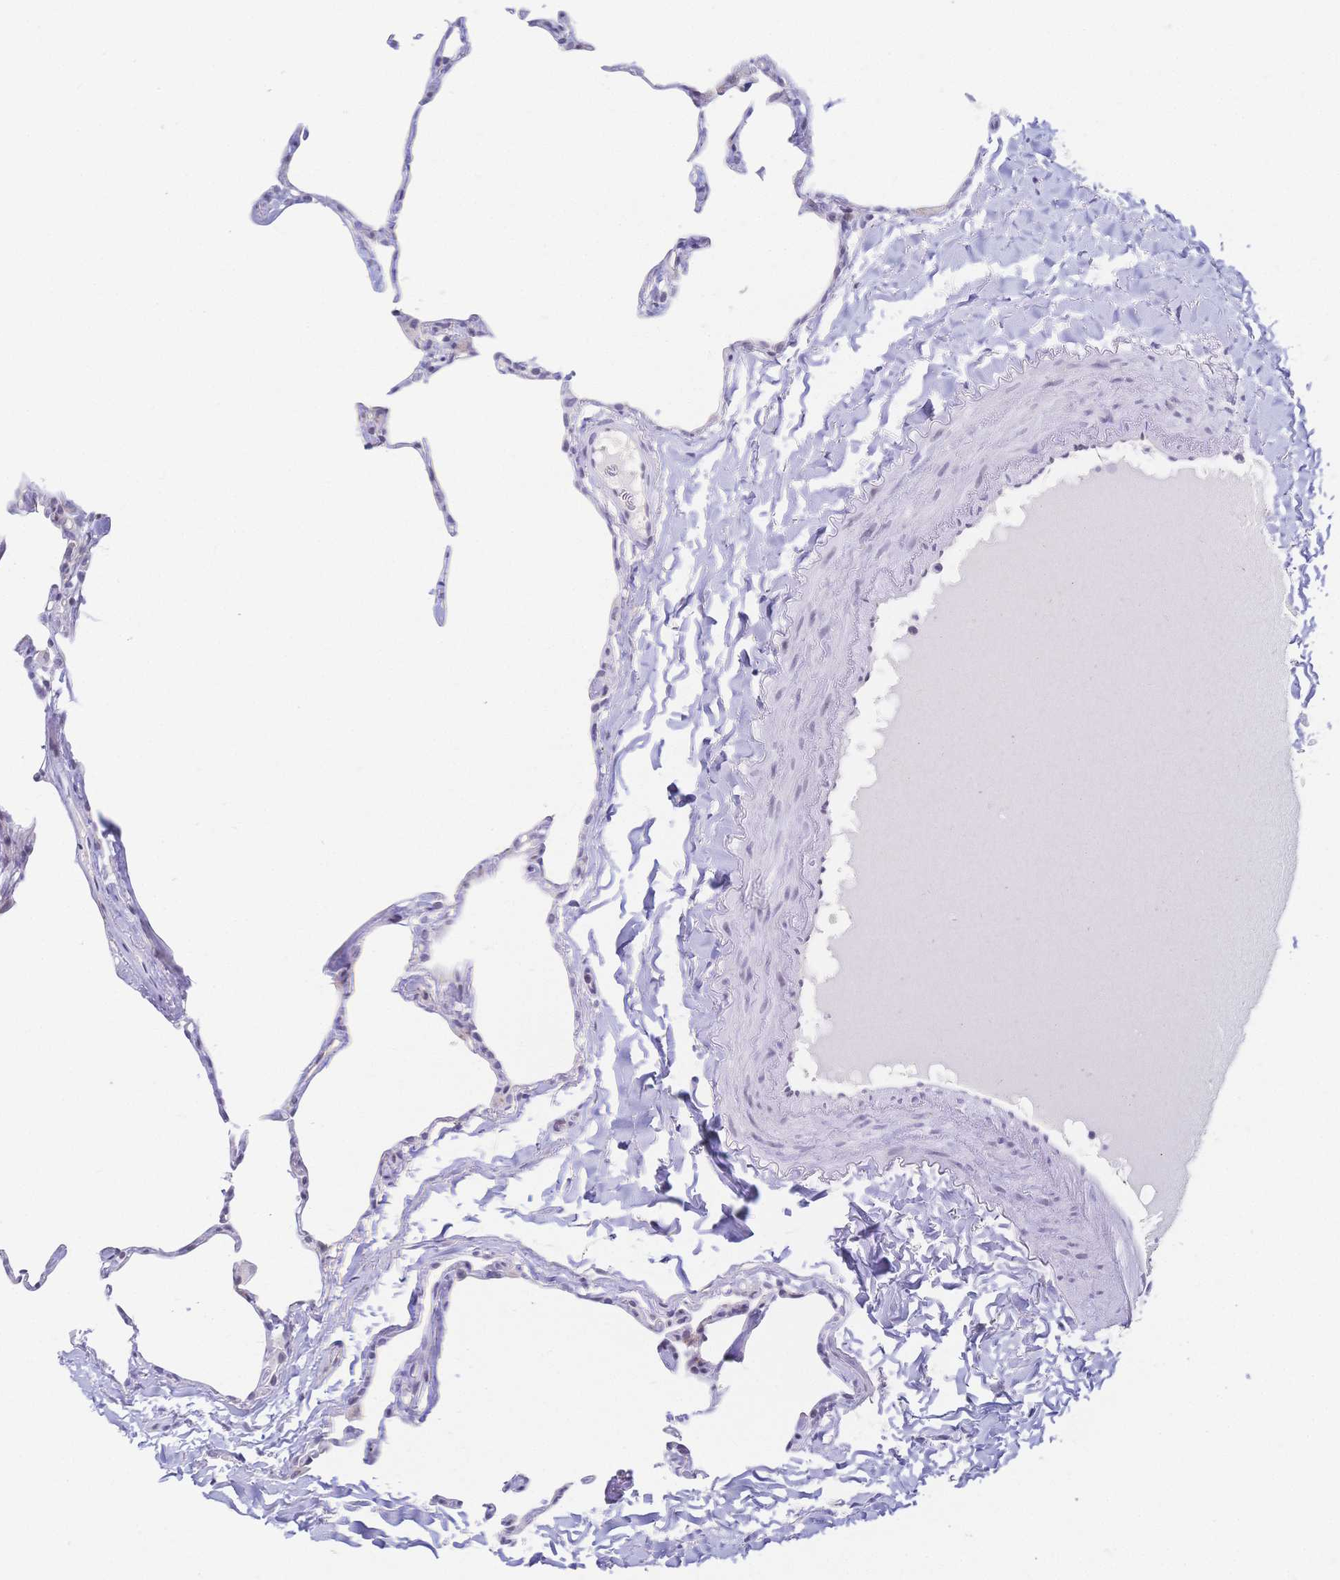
{"staining": {"intensity": "negative", "quantity": "none", "location": "none"}, "tissue": "lung", "cell_type": "Alveolar cells", "image_type": "normal", "snomed": [{"axis": "morphology", "description": "Normal tissue, NOS"}, {"axis": "topography", "description": "Lung"}], "caption": "Immunohistochemistry (IHC) micrograph of benign lung stained for a protein (brown), which exhibits no positivity in alveolar cells.", "gene": "CR2", "patient": {"sex": "male", "age": 65}}